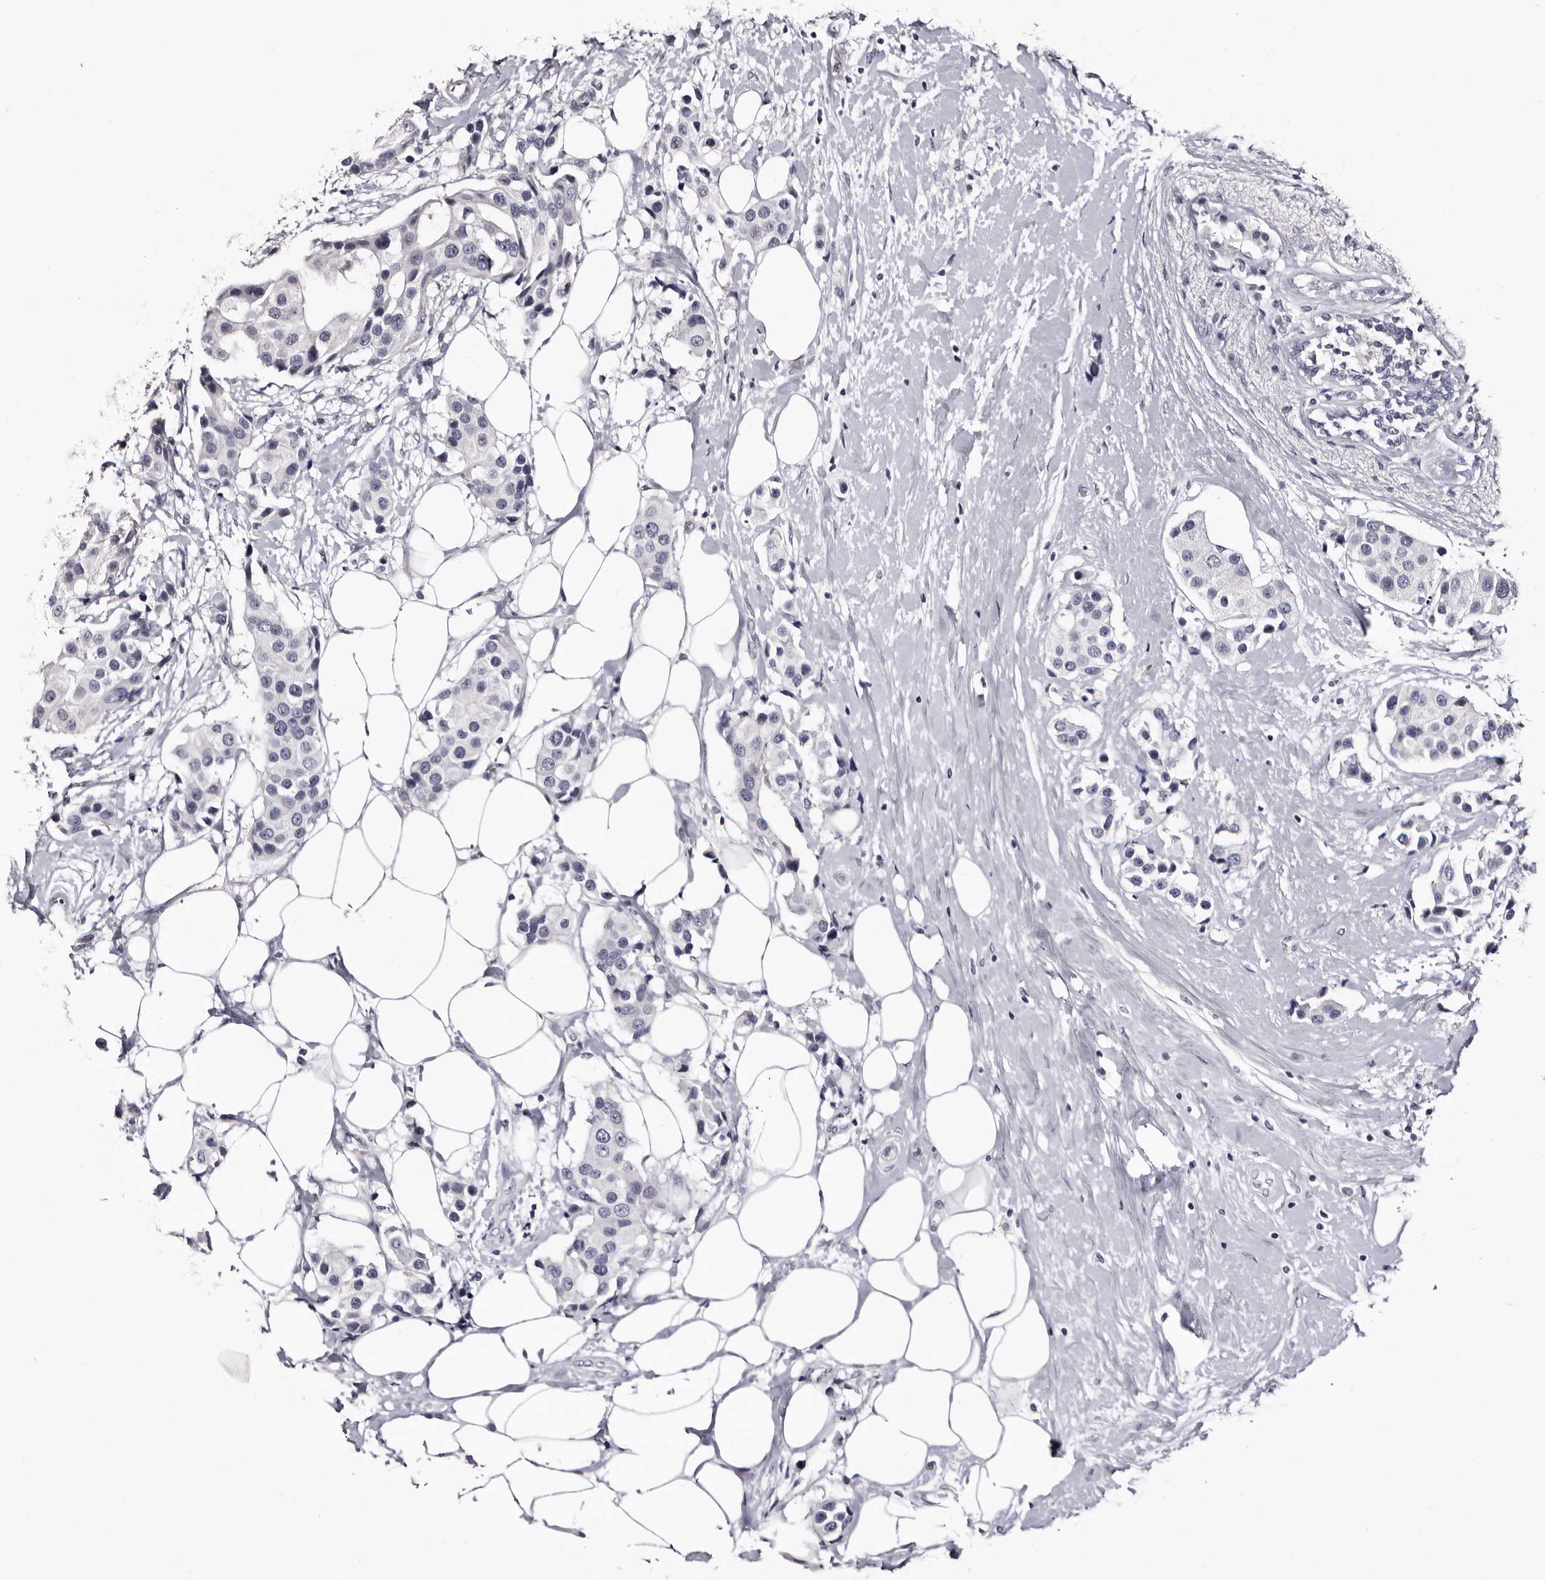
{"staining": {"intensity": "negative", "quantity": "none", "location": "none"}, "tissue": "breast cancer", "cell_type": "Tumor cells", "image_type": "cancer", "snomed": [{"axis": "morphology", "description": "Normal tissue, NOS"}, {"axis": "morphology", "description": "Duct carcinoma"}, {"axis": "topography", "description": "Breast"}], "caption": "Immunohistochemistry (IHC) of human breast intraductal carcinoma exhibits no staining in tumor cells.", "gene": "BPGM", "patient": {"sex": "female", "age": 39}}